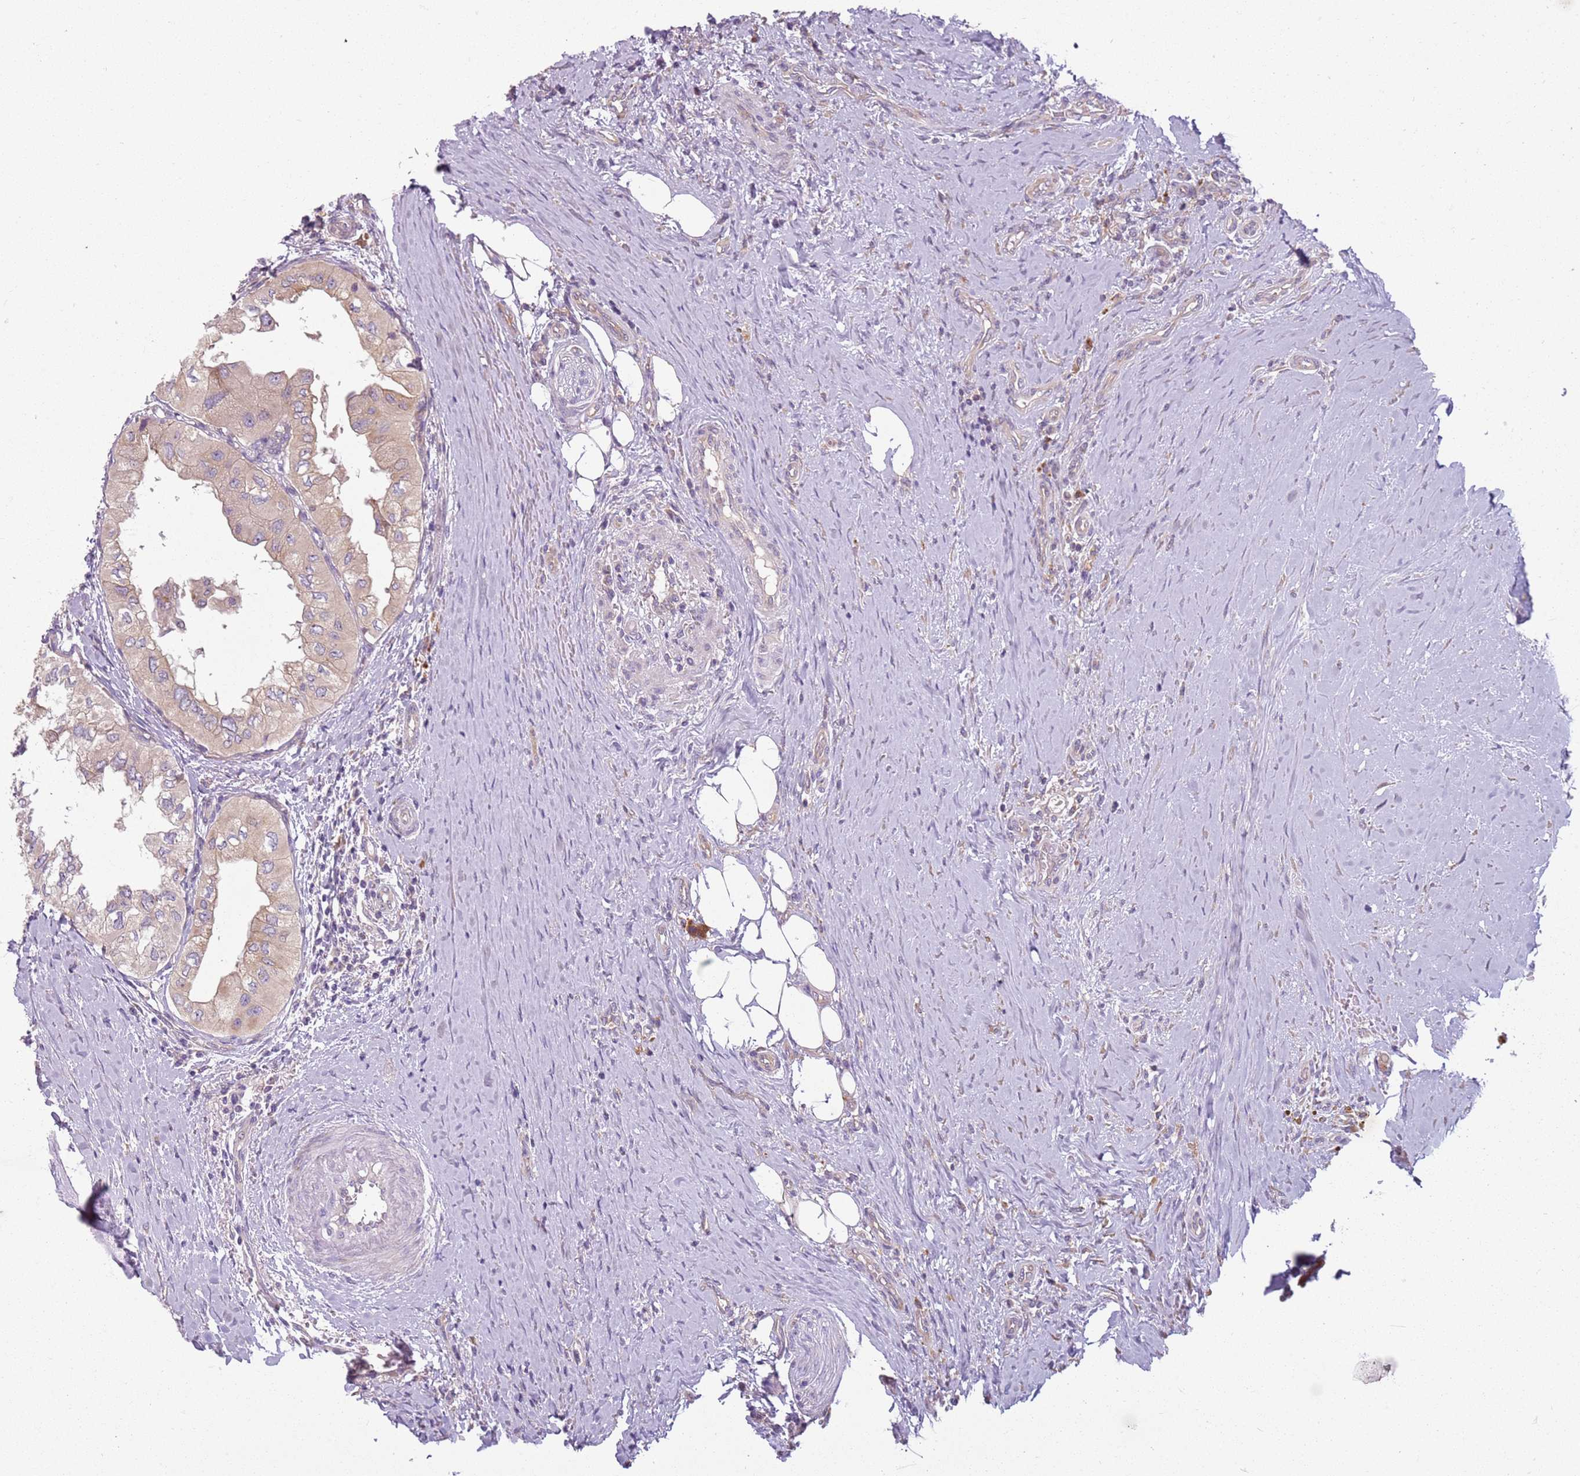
{"staining": {"intensity": "weak", "quantity": "<25%", "location": "cytoplasmic/membranous"}, "tissue": "thyroid cancer", "cell_type": "Tumor cells", "image_type": "cancer", "snomed": [{"axis": "morphology", "description": "Papillary adenocarcinoma, NOS"}, {"axis": "topography", "description": "Thyroid gland"}], "caption": "Thyroid papillary adenocarcinoma stained for a protein using immunohistochemistry (IHC) demonstrates no staining tumor cells.", "gene": "RPS28", "patient": {"sex": "female", "age": 59}}